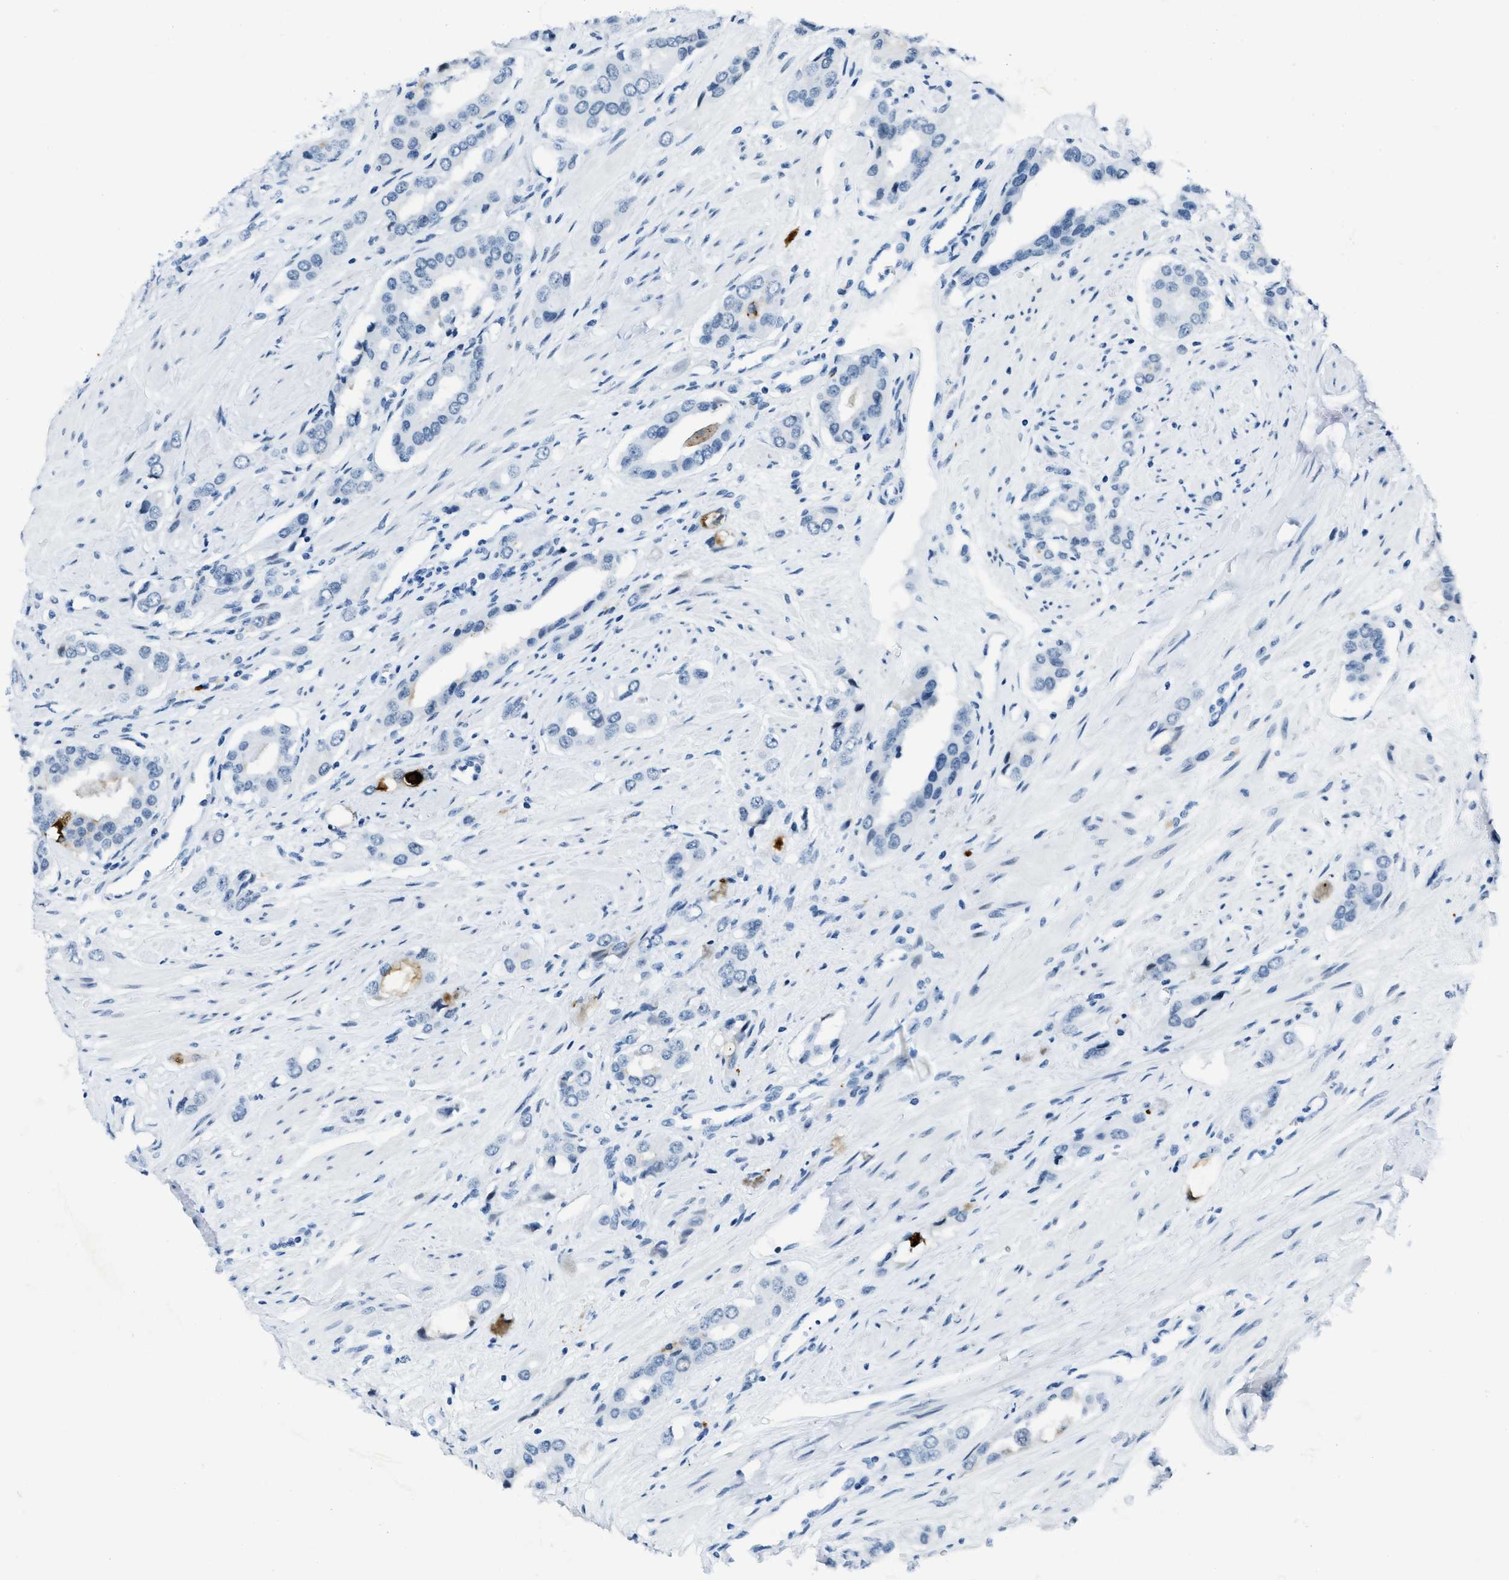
{"staining": {"intensity": "negative", "quantity": "none", "location": "none"}, "tissue": "prostate cancer", "cell_type": "Tumor cells", "image_type": "cancer", "snomed": [{"axis": "morphology", "description": "Adenocarcinoma, High grade"}, {"axis": "topography", "description": "Prostate"}], "caption": "High magnification brightfield microscopy of prostate adenocarcinoma (high-grade) stained with DAB (3,3'-diaminobenzidine) (brown) and counterstained with hematoxylin (blue): tumor cells show no significant positivity.", "gene": "PLA2G2A", "patient": {"sex": "male", "age": 52}}